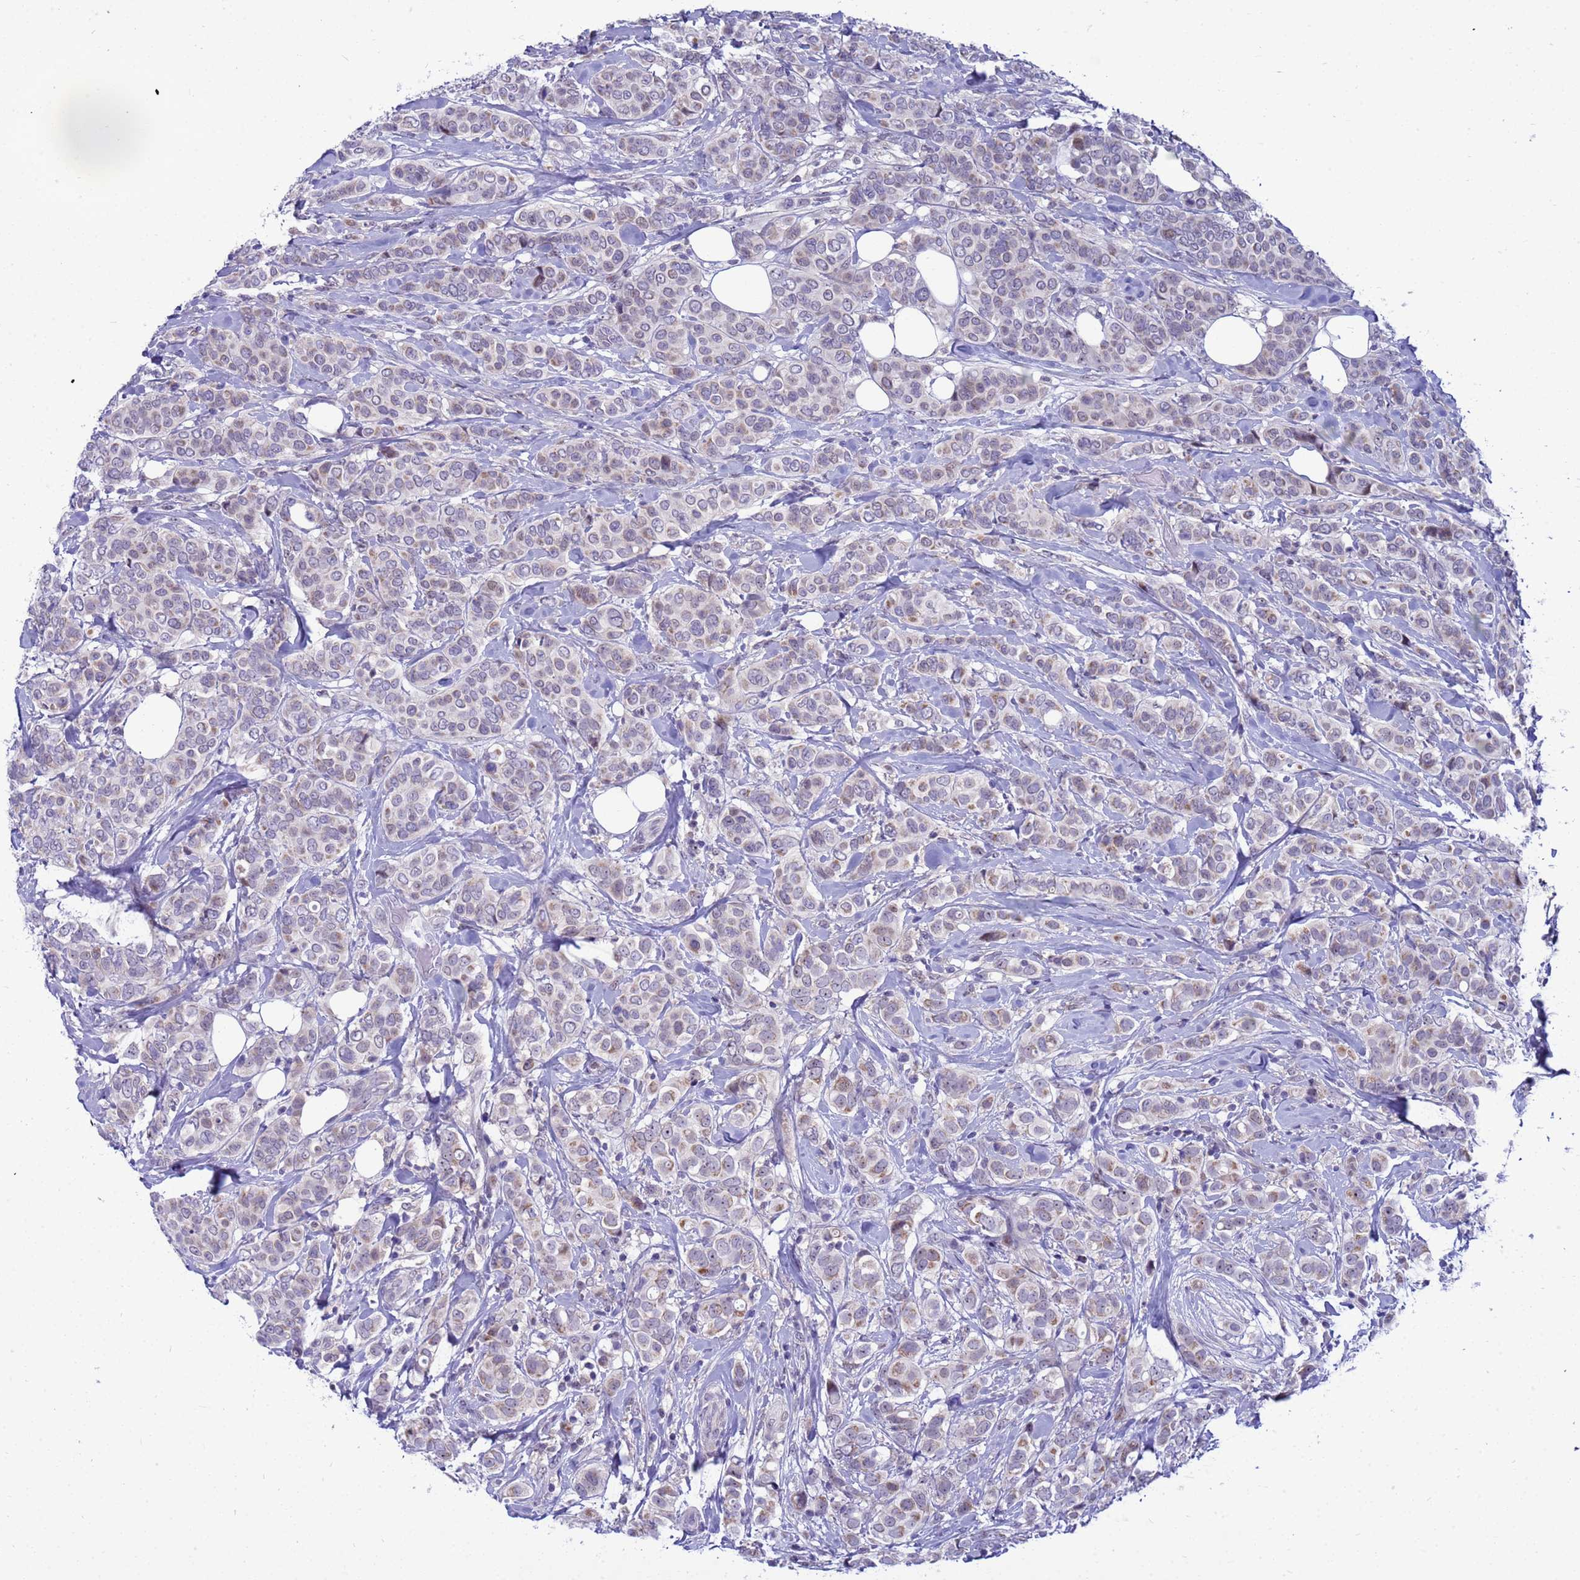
{"staining": {"intensity": "weak", "quantity": "<25%", "location": "cytoplasmic/membranous,nuclear"}, "tissue": "breast cancer", "cell_type": "Tumor cells", "image_type": "cancer", "snomed": [{"axis": "morphology", "description": "Lobular carcinoma"}, {"axis": "topography", "description": "Breast"}], "caption": "DAB (3,3'-diaminobenzidine) immunohistochemical staining of human breast cancer displays no significant positivity in tumor cells.", "gene": "LRATD1", "patient": {"sex": "female", "age": 51}}